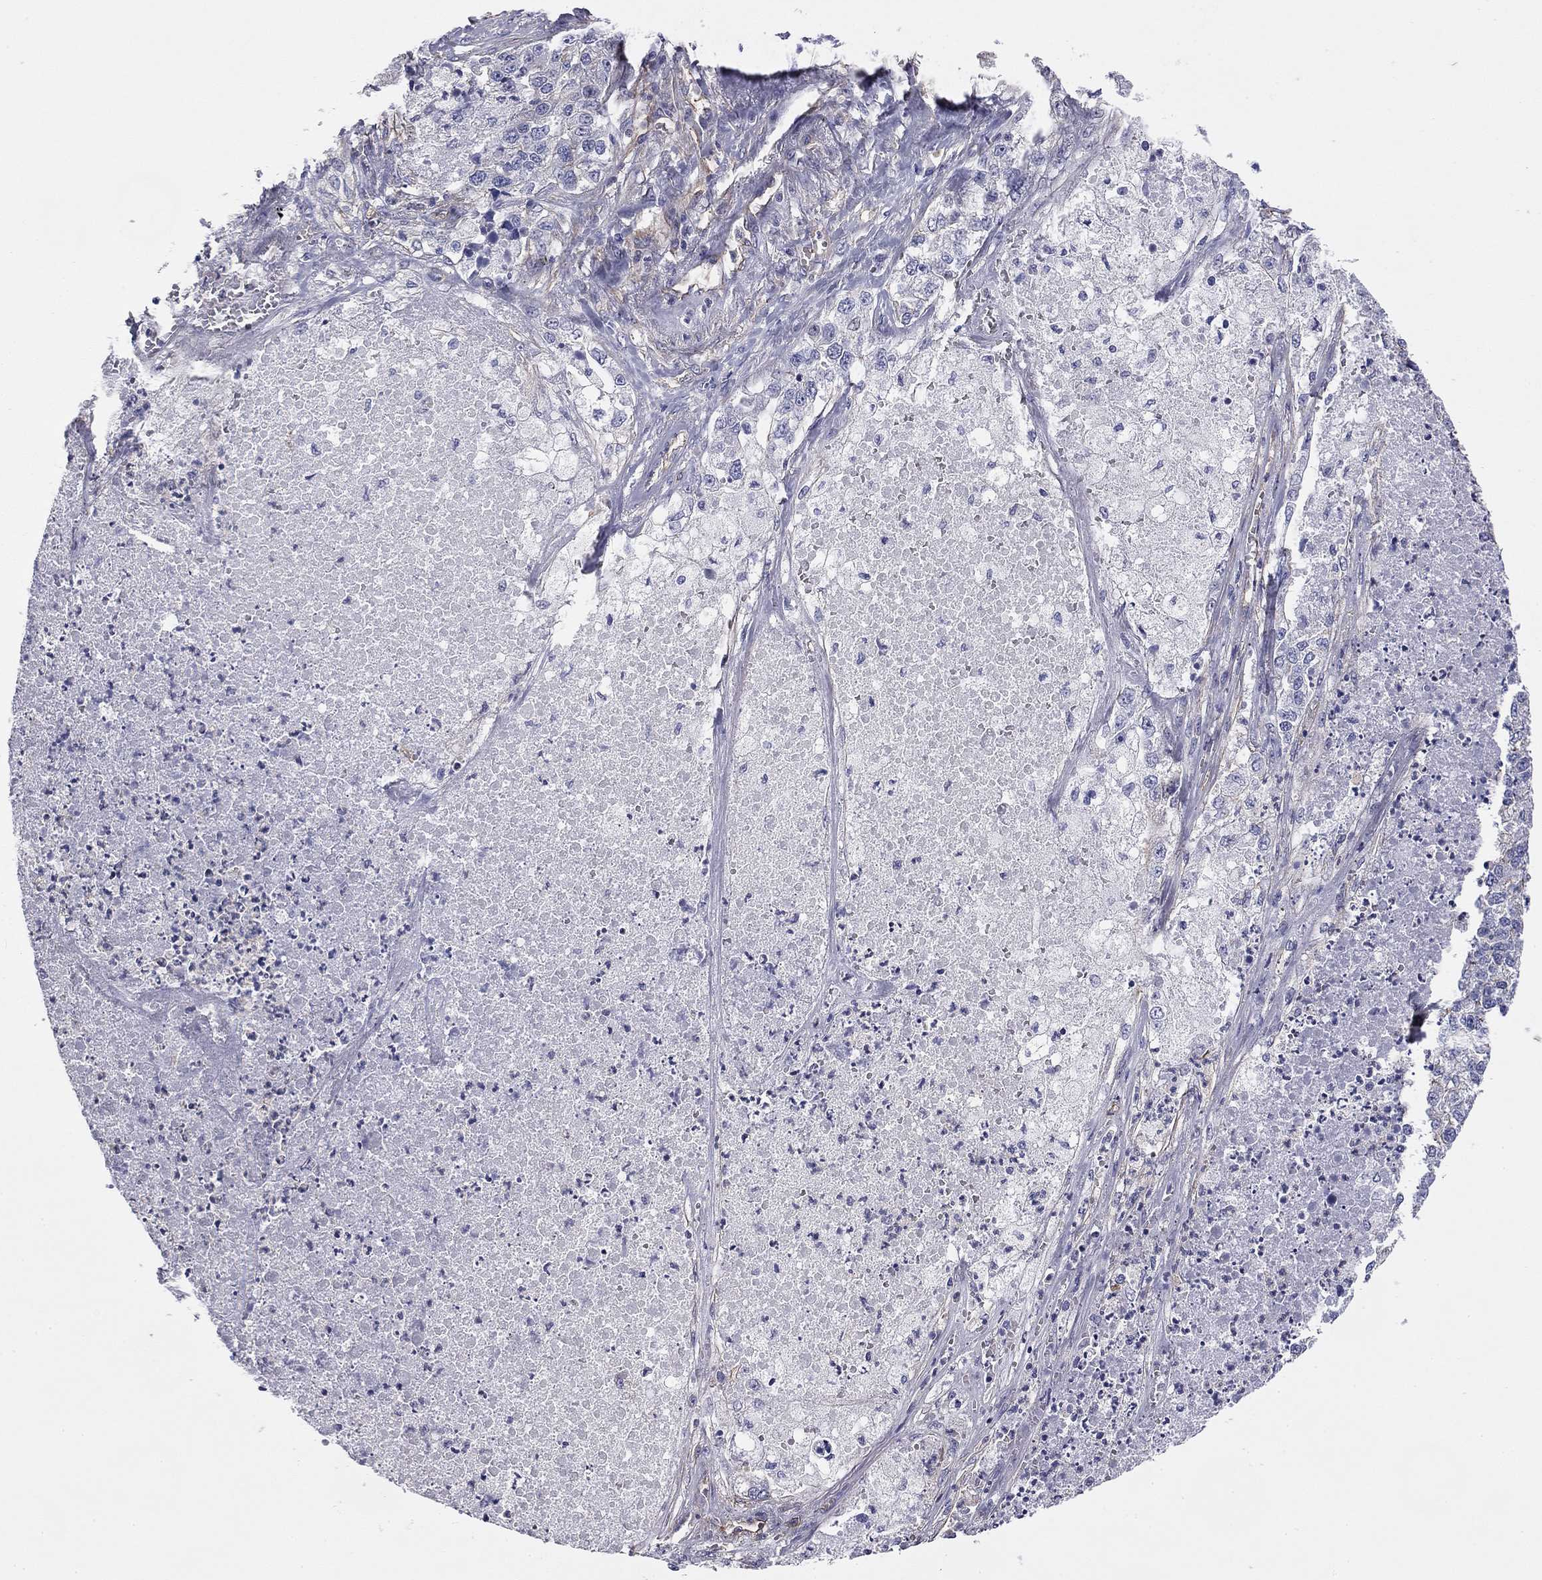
{"staining": {"intensity": "negative", "quantity": "none", "location": "none"}, "tissue": "lung cancer", "cell_type": "Tumor cells", "image_type": "cancer", "snomed": [{"axis": "morphology", "description": "Adenocarcinoma, NOS"}, {"axis": "topography", "description": "Lung"}], "caption": "Immunohistochemistry photomicrograph of neoplastic tissue: lung cancer (adenocarcinoma) stained with DAB (3,3'-diaminobenzidine) displays no significant protein staining in tumor cells.", "gene": "TCHH", "patient": {"sex": "male", "age": 49}}